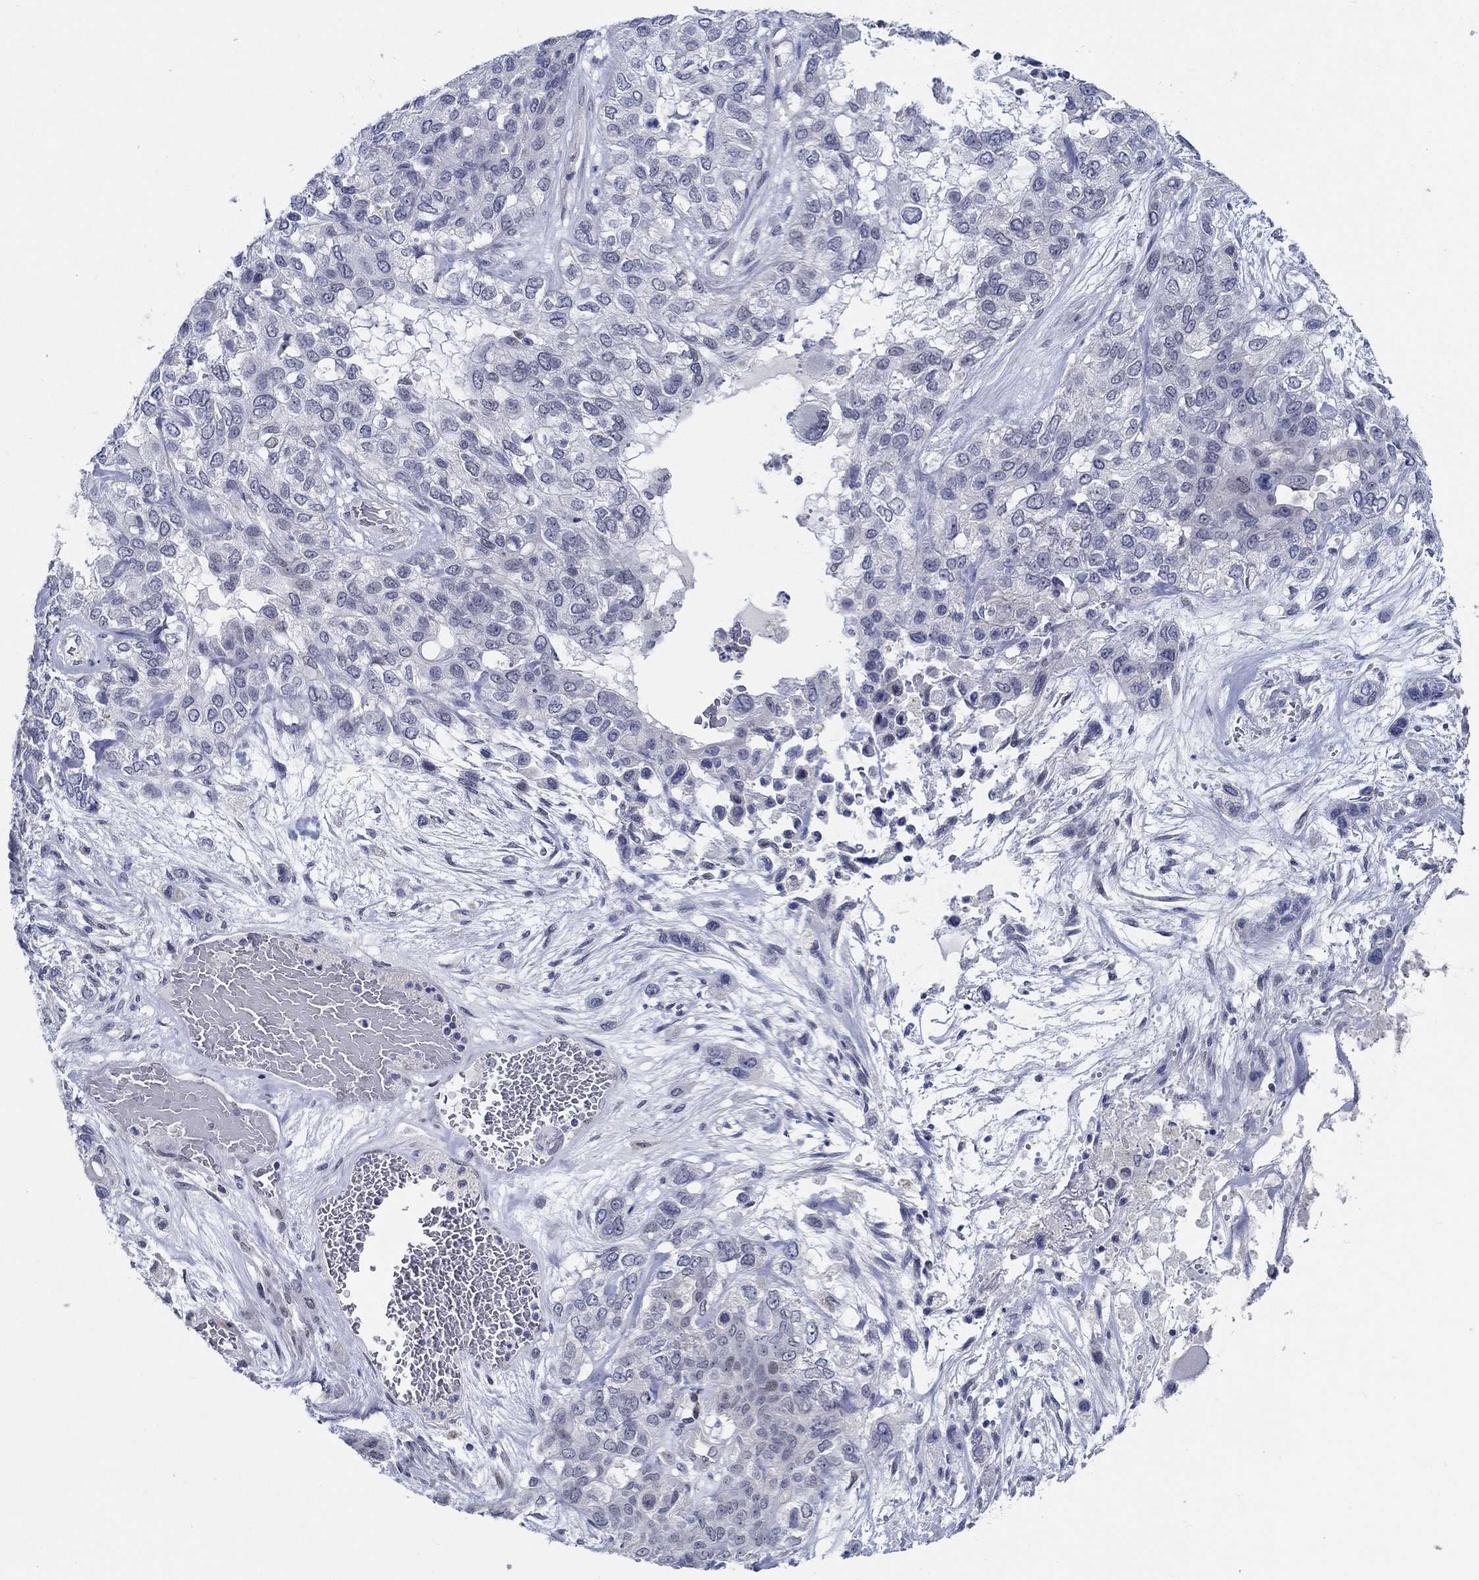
{"staining": {"intensity": "negative", "quantity": "none", "location": "none"}, "tissue": "lung cancer", "cell_type": "Tumor cells", "image_type": "cancer", "snomed": [{"axis": "morphology", "description": "Squamous cell carcinoma, NOS"}, {"axis": "topography", "description": "Lung"}], "caption": "Immunohistochemistry (IHC) of squamous cell carcinoma (lung) displays no staining in tumor cells. The staining is performed using DAB (3,3'-diaminobenzidine) brown chromogen with nuclei counter-stained in using hematoxylin.", "gene": "SLC34A1", "patient": {"sex": "female", "age": 70}}